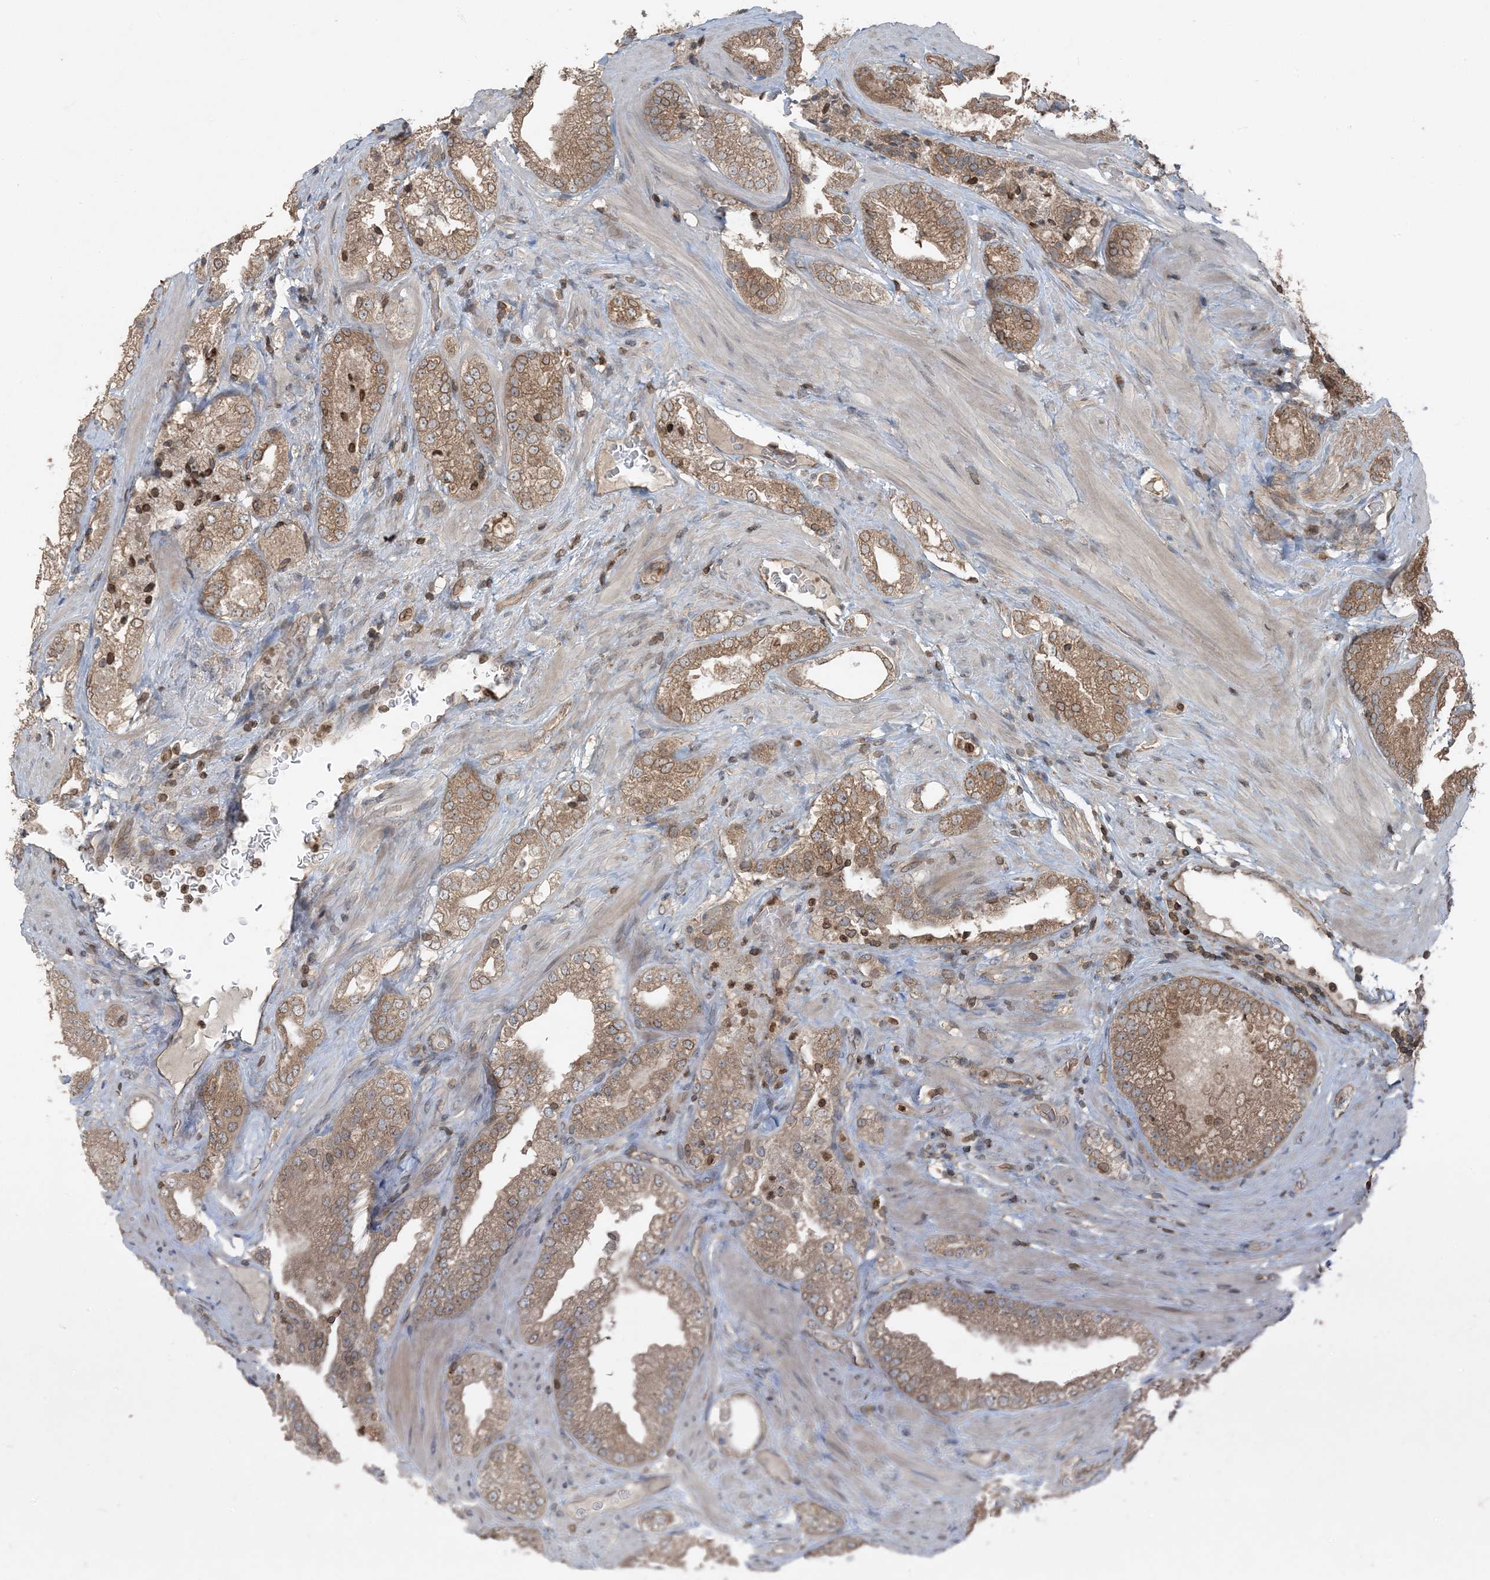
{"staining": {"intensity": "moderate", "quantity": ">75%", "location": "cytoplasmic/membranous,nuclear"}, "tissue": "prostate cancer", "cell_type": "Tumor cells", "image_type": "cancer", "snomed": [{"axis": "morphology", "description": "Adenocarcinoma, High grade"}, {"axis": "topography", "description": "Prostate"}], "caption": "There is medium levels of moderate cytoplasmic/membranous and nuclear positivity in tumor cells of prostate cancer, as demonstrated by immunohistochemical staining (brown color).", "gene": "ZFAND2B", "patient": {"sex": "male", "age": 58}}